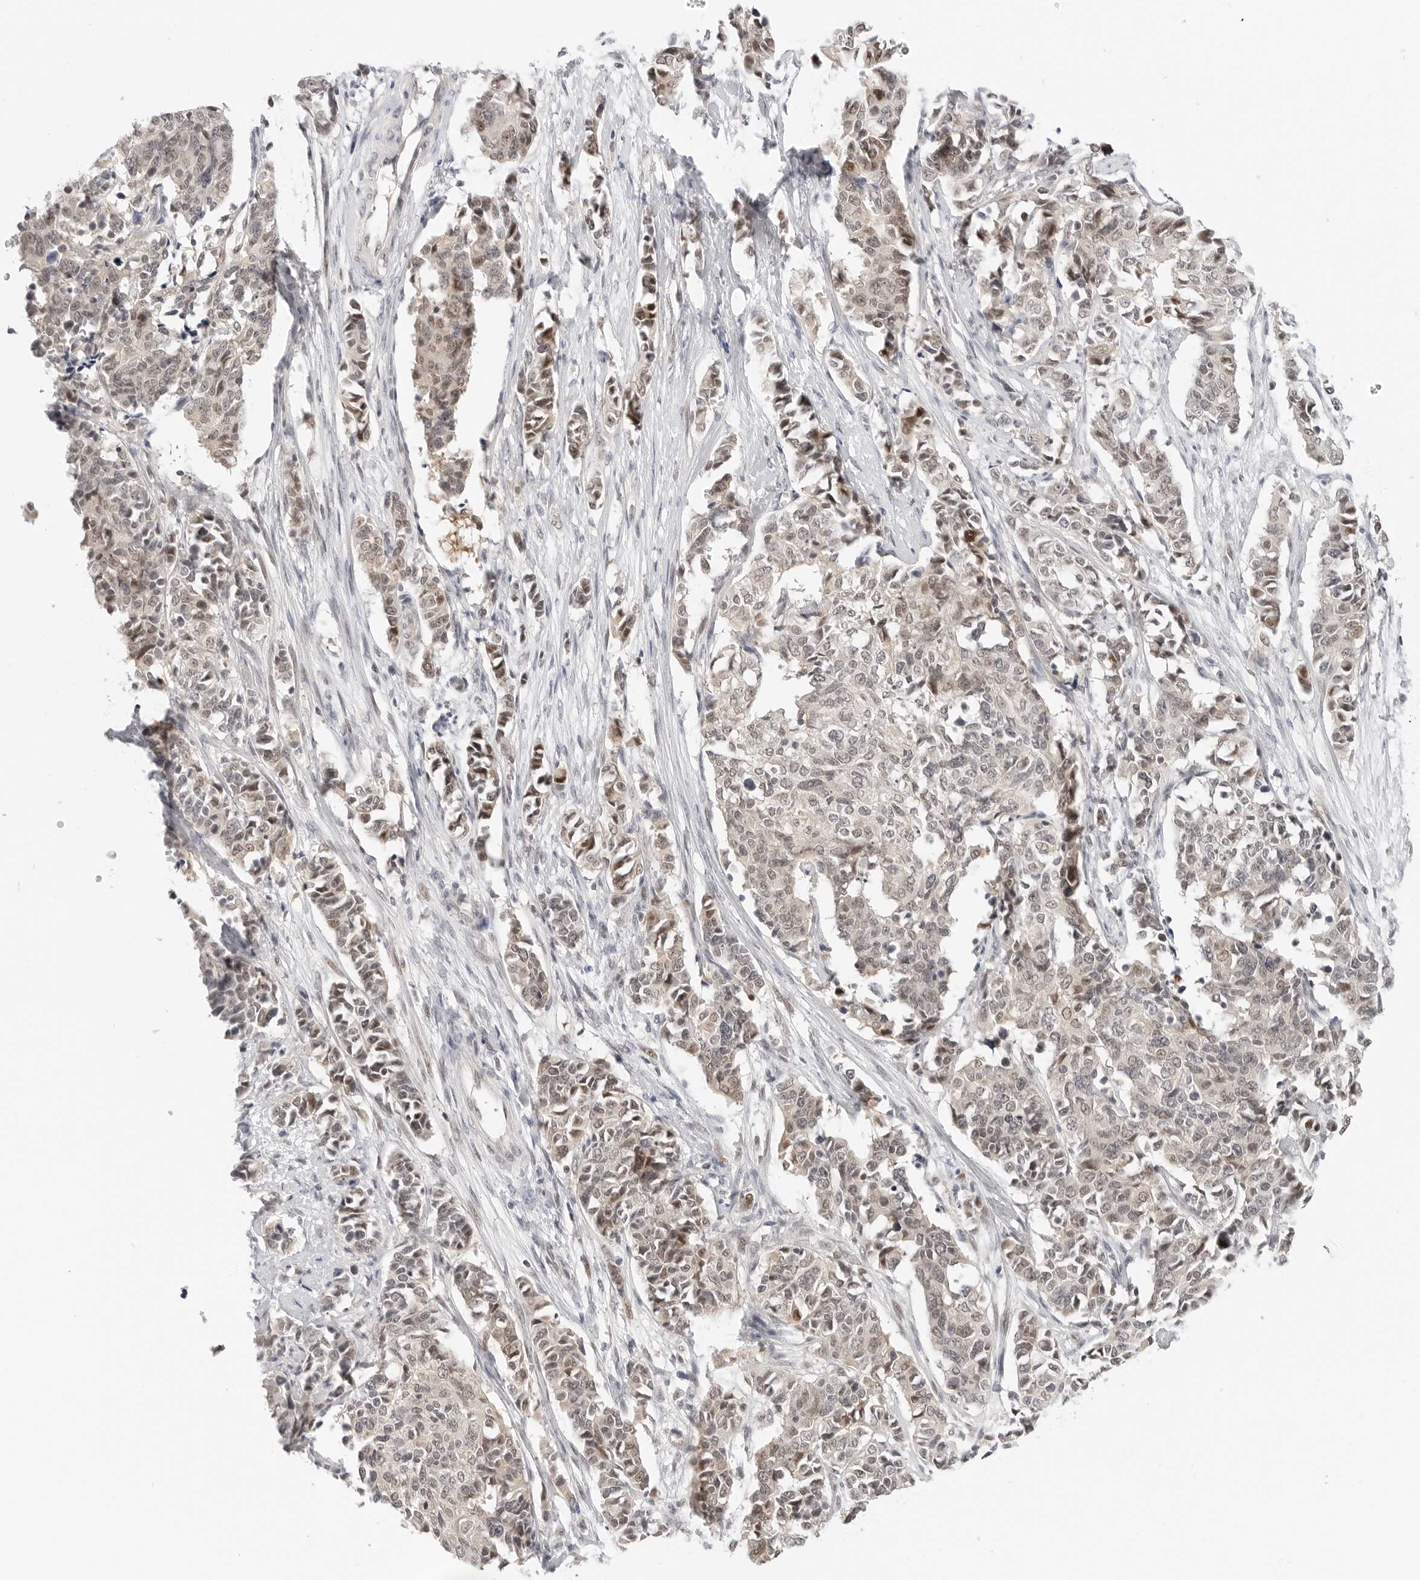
{"staining": {"intensity": "weak", "quantity": ">75%", "location": "nuclear"}, "tissue": "cervical cancer", "cell_type": "Tumor cells", "image_type": "cancer", "snomed": [{"axis": "morphology", "description": "Normal tissue, NOS"}, {"axis": "morphology", "description": "Squamous cell carcinoma, NOS"}, {"axis": "topography", "description": "Cervix"}], "caption": "A low amount of weak nuclear positivity is present in approximately >75% of tumor cells in cervical cancer (squamous cell carcinoma) tissue.", "gene": "TSEN2", "patient": {"sex": "female", "age": 35}}